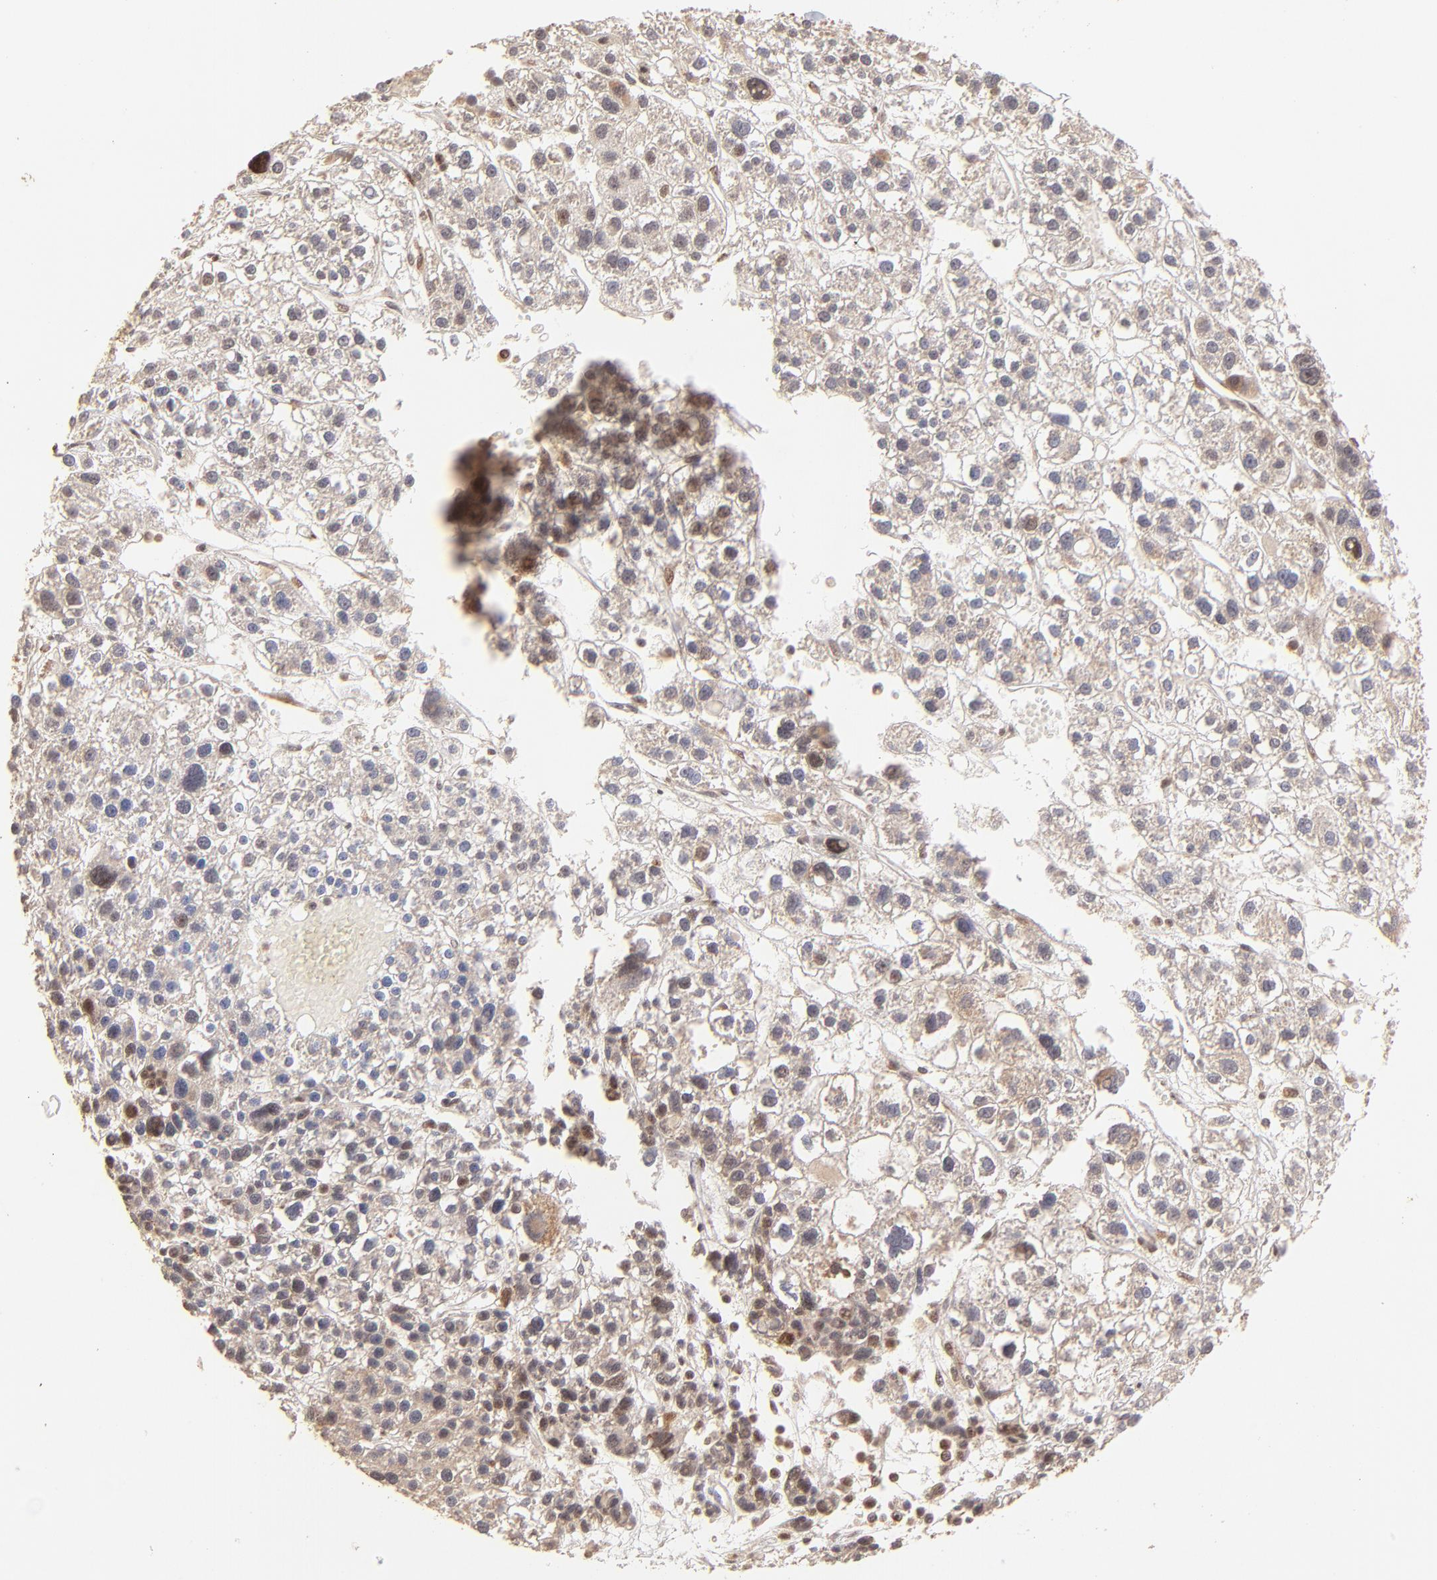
{"staining": {"intensity": "weak", "quantity": ">75%", "location": "nuclear"}, "tissue": "liver cancer", "cell_type": "Tumor cells", "image_type": "cancer", "snomed": [{"axis": "morphology", "description": "Carcinoma, Hepatocellular, NOS"}, {"axis": "topography", "description": "Liver"}], "caption": "A histopathology image of hepatocellular carcinoma (liver) stained for a protein reveals weak nuclear brown staining in tumor cells.", "gene": "MED15", "patient": {"sex": "female", "age": 85}}